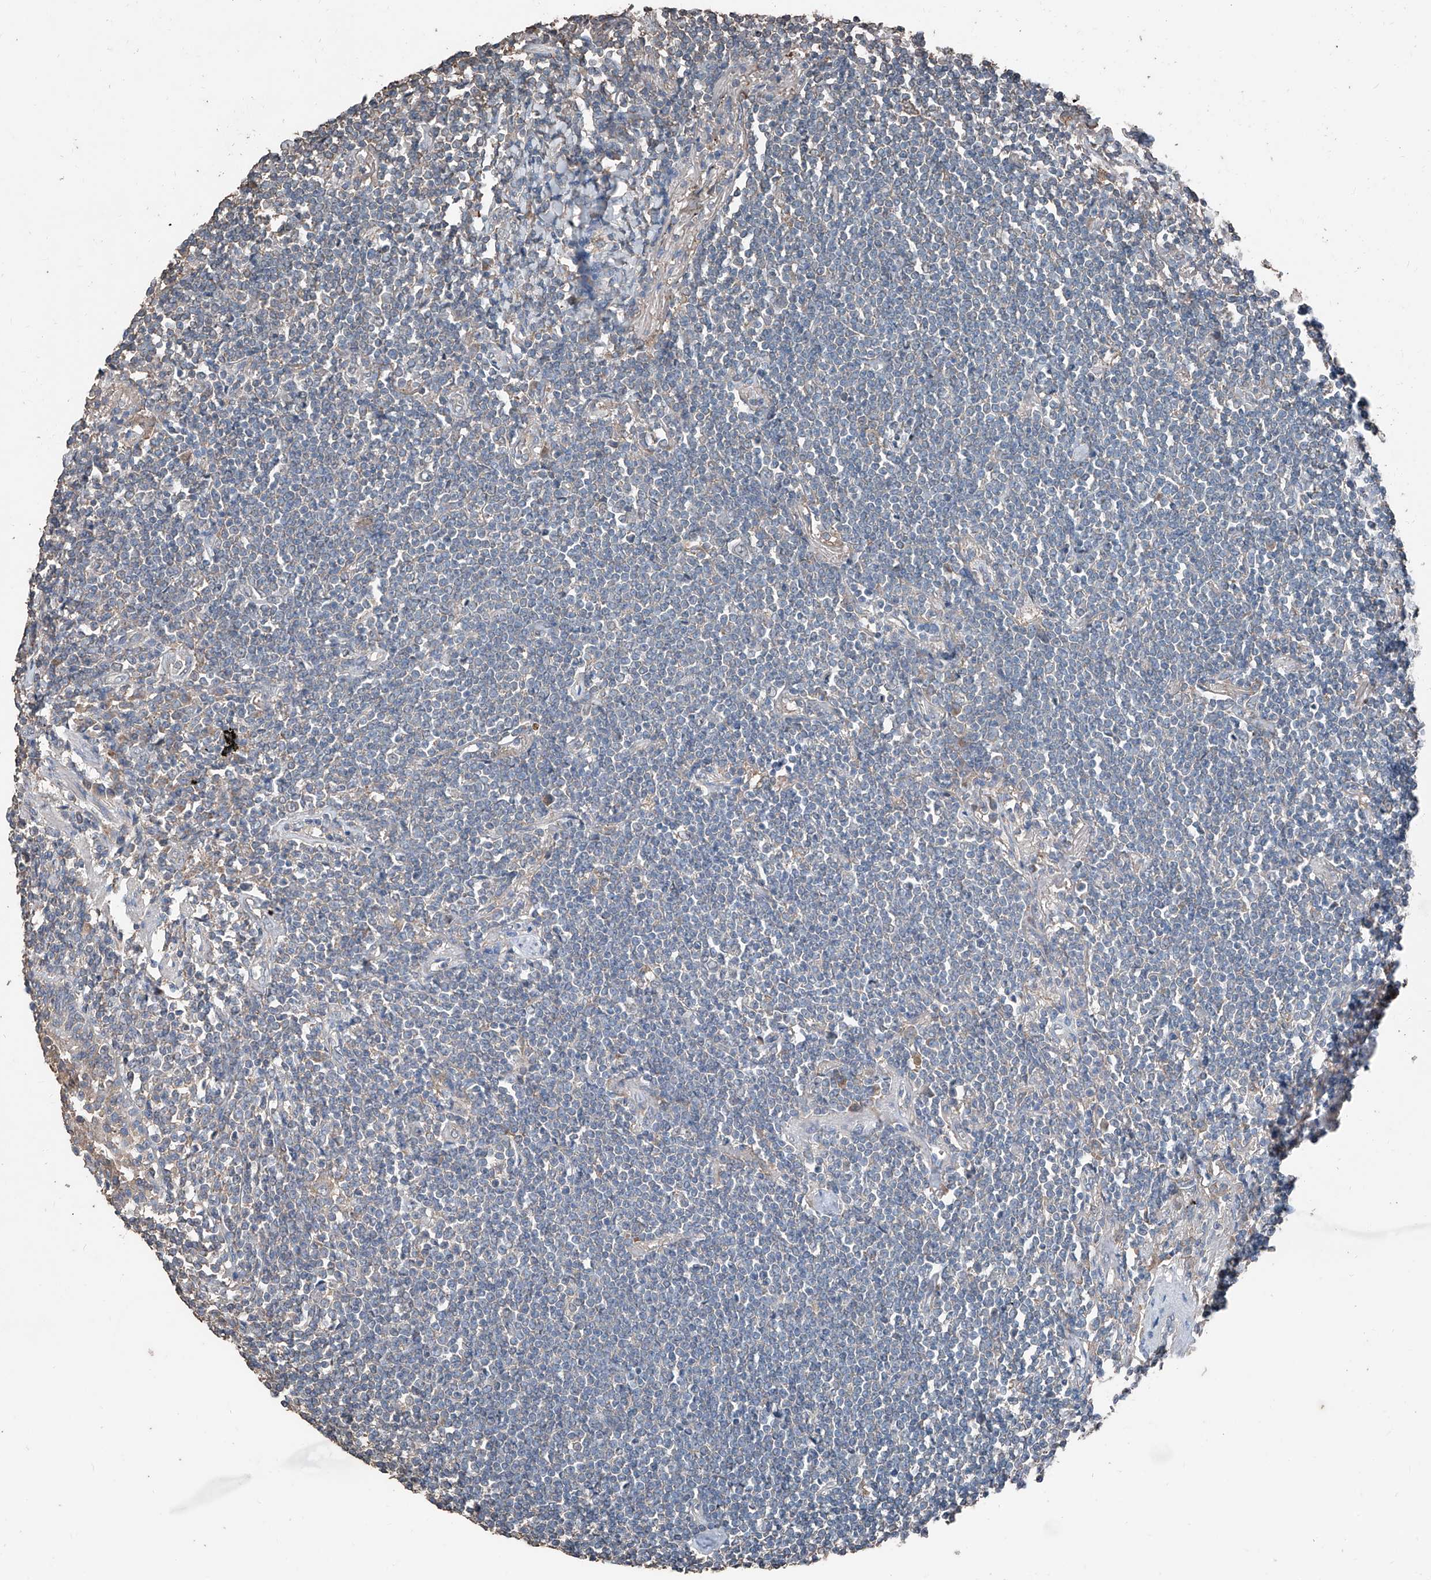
{"staining": {"intensity": "negative", "quantity": "none", "location": "none"}, "tissue": "lymphoma", "cell_type": "Tumor cells", "image_type": "cancer", "snomed": [{"axis": "morphology", "description": "Malignant lymphoma, non-Hodgkin's type, Low grade"}, {"axis": "topography", "description": "Lung"}], "caption": "Human low-grade malignant lymphoma, non-Hodgkin's type stained for a protein using IHC reveals no positivity in tumor cells.", "gene": "MAMLD1", "patient": {"sex": "female", "age": 71}}